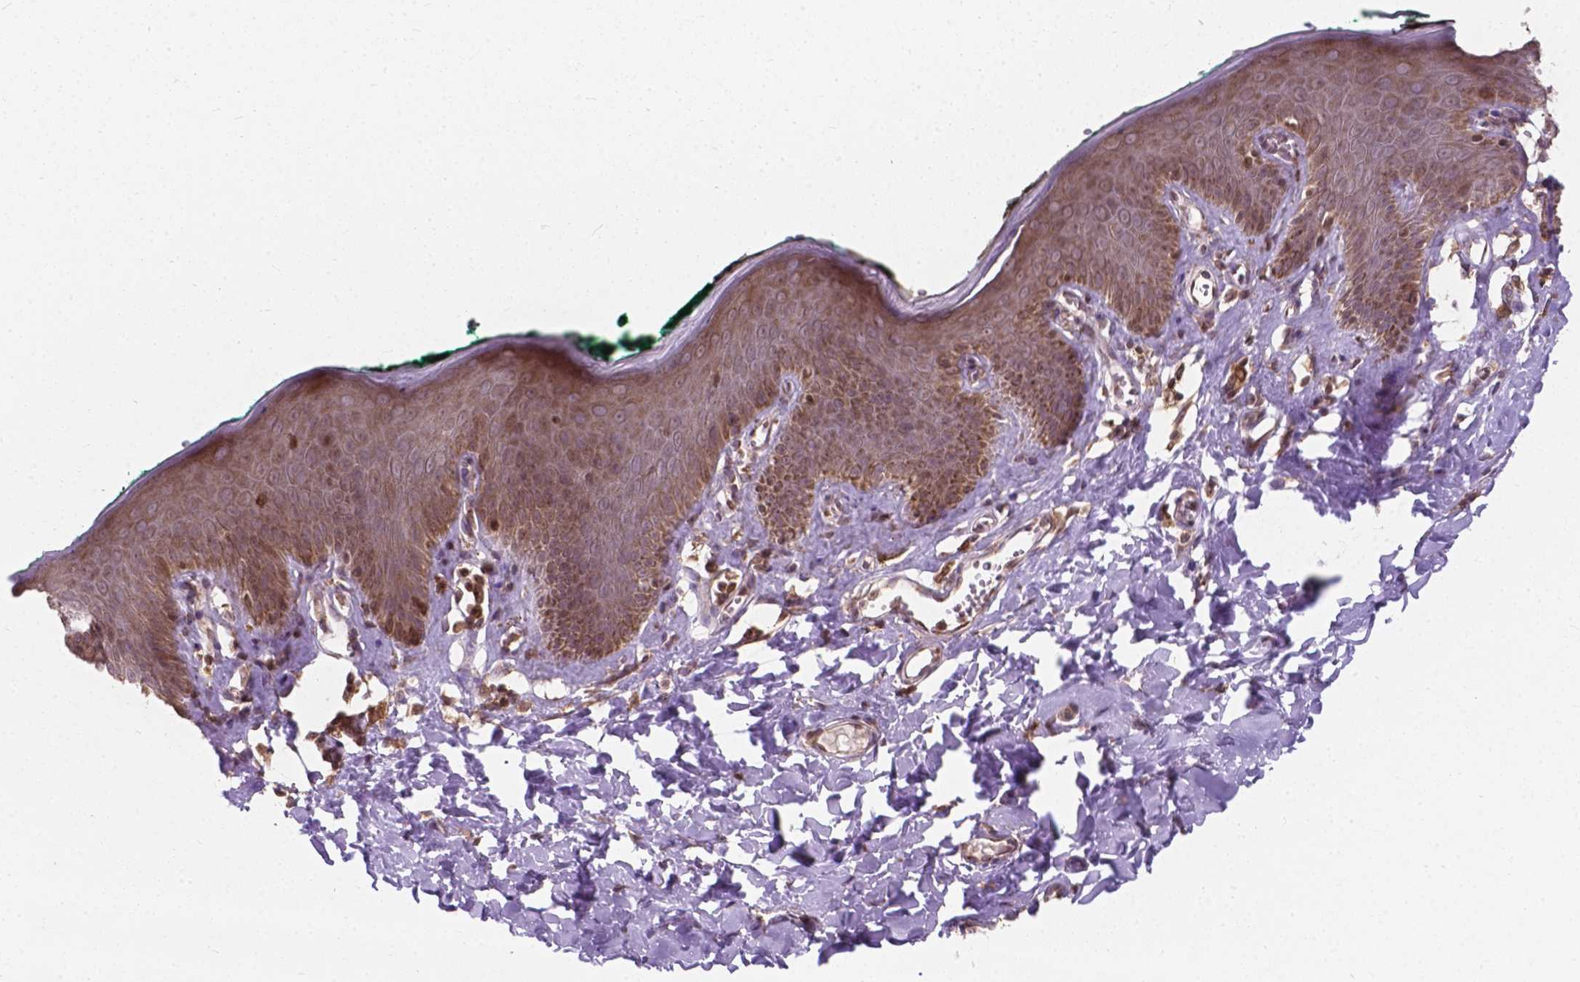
{"staining": {"intensity": "moderate", "quantity": "25%-75%", "location": "nuclear"}, "tissue": "skin", "cell_type": "Epidermal cells", "image_type": "normal", "snomed": [{"axis": "morphology", "description": "Normal tissue, NOS"}, {"axis": "topography", "description": "Vulva"}, {"axis": "topography", "description": "Peripheral nerve tissue"}], "caption": "DAB (3,3'-diaminobenzidine) immunohistochemical staining of normal skin demonstrates moderate nuclear protein positivity in approximately 25%-75% of epidermal cells.", "gene": "MRPL33", "patient": {"sex": "female", "age": 66}}